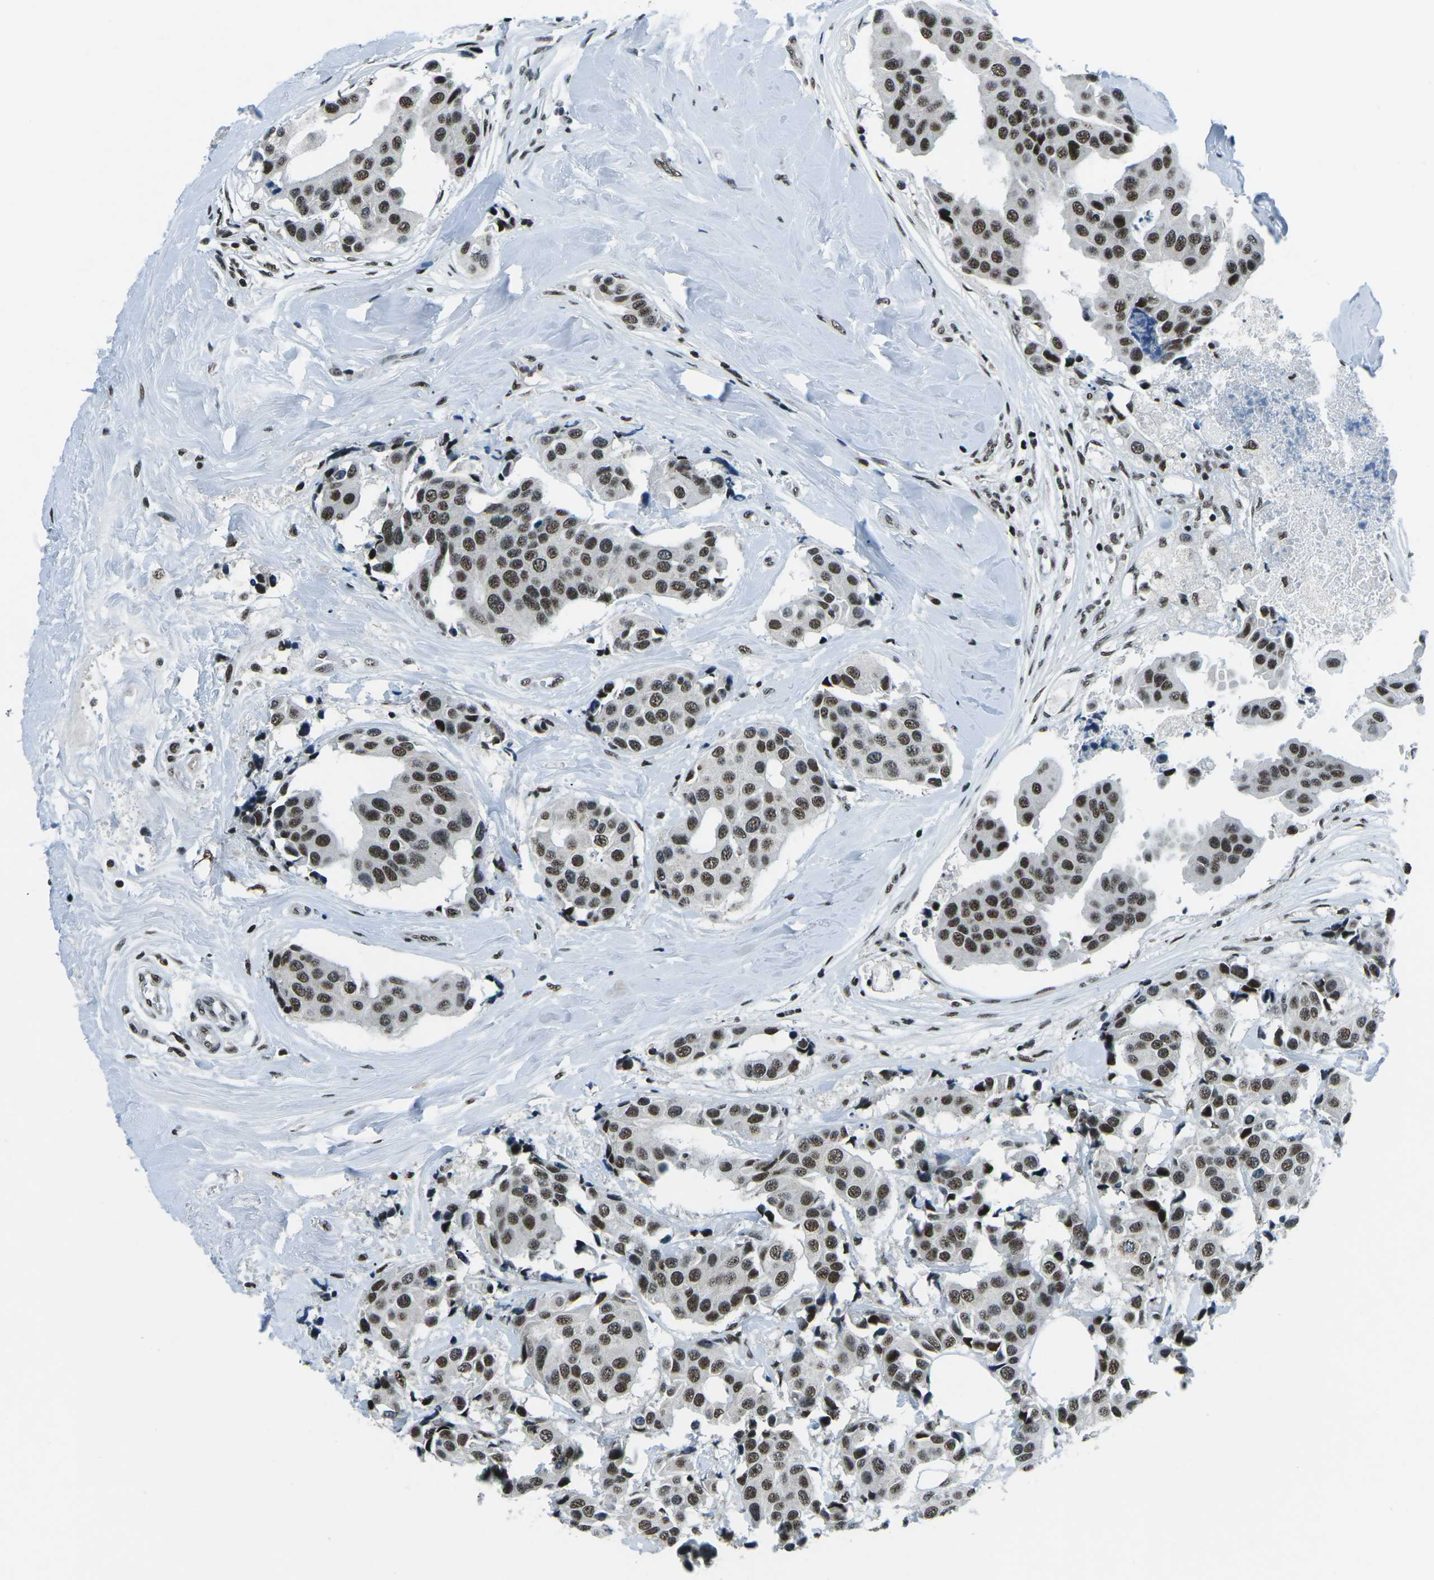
{"staining": {"intensity": "moderate", "quantity": ">75%", "location": "nuclear"}, "tissue": "breast cancer", "cell_type": "Tumor cells", "image_type": "cancer", "snomed": [{"axis": "morphology", "description": "Normal tissue, NOS"}, {"axis": "morphology", "description": "Duct carcinoma"}, {"axis": "topography", "description": "Breast"}], "caption": "The image displays a brown stain indicating the presence of a protein in the nuclear of tumor cells in breast cancer (intraductal carcinoma).", "gene": "RBL2", "patient": {"sex": "female", "age": 39}}